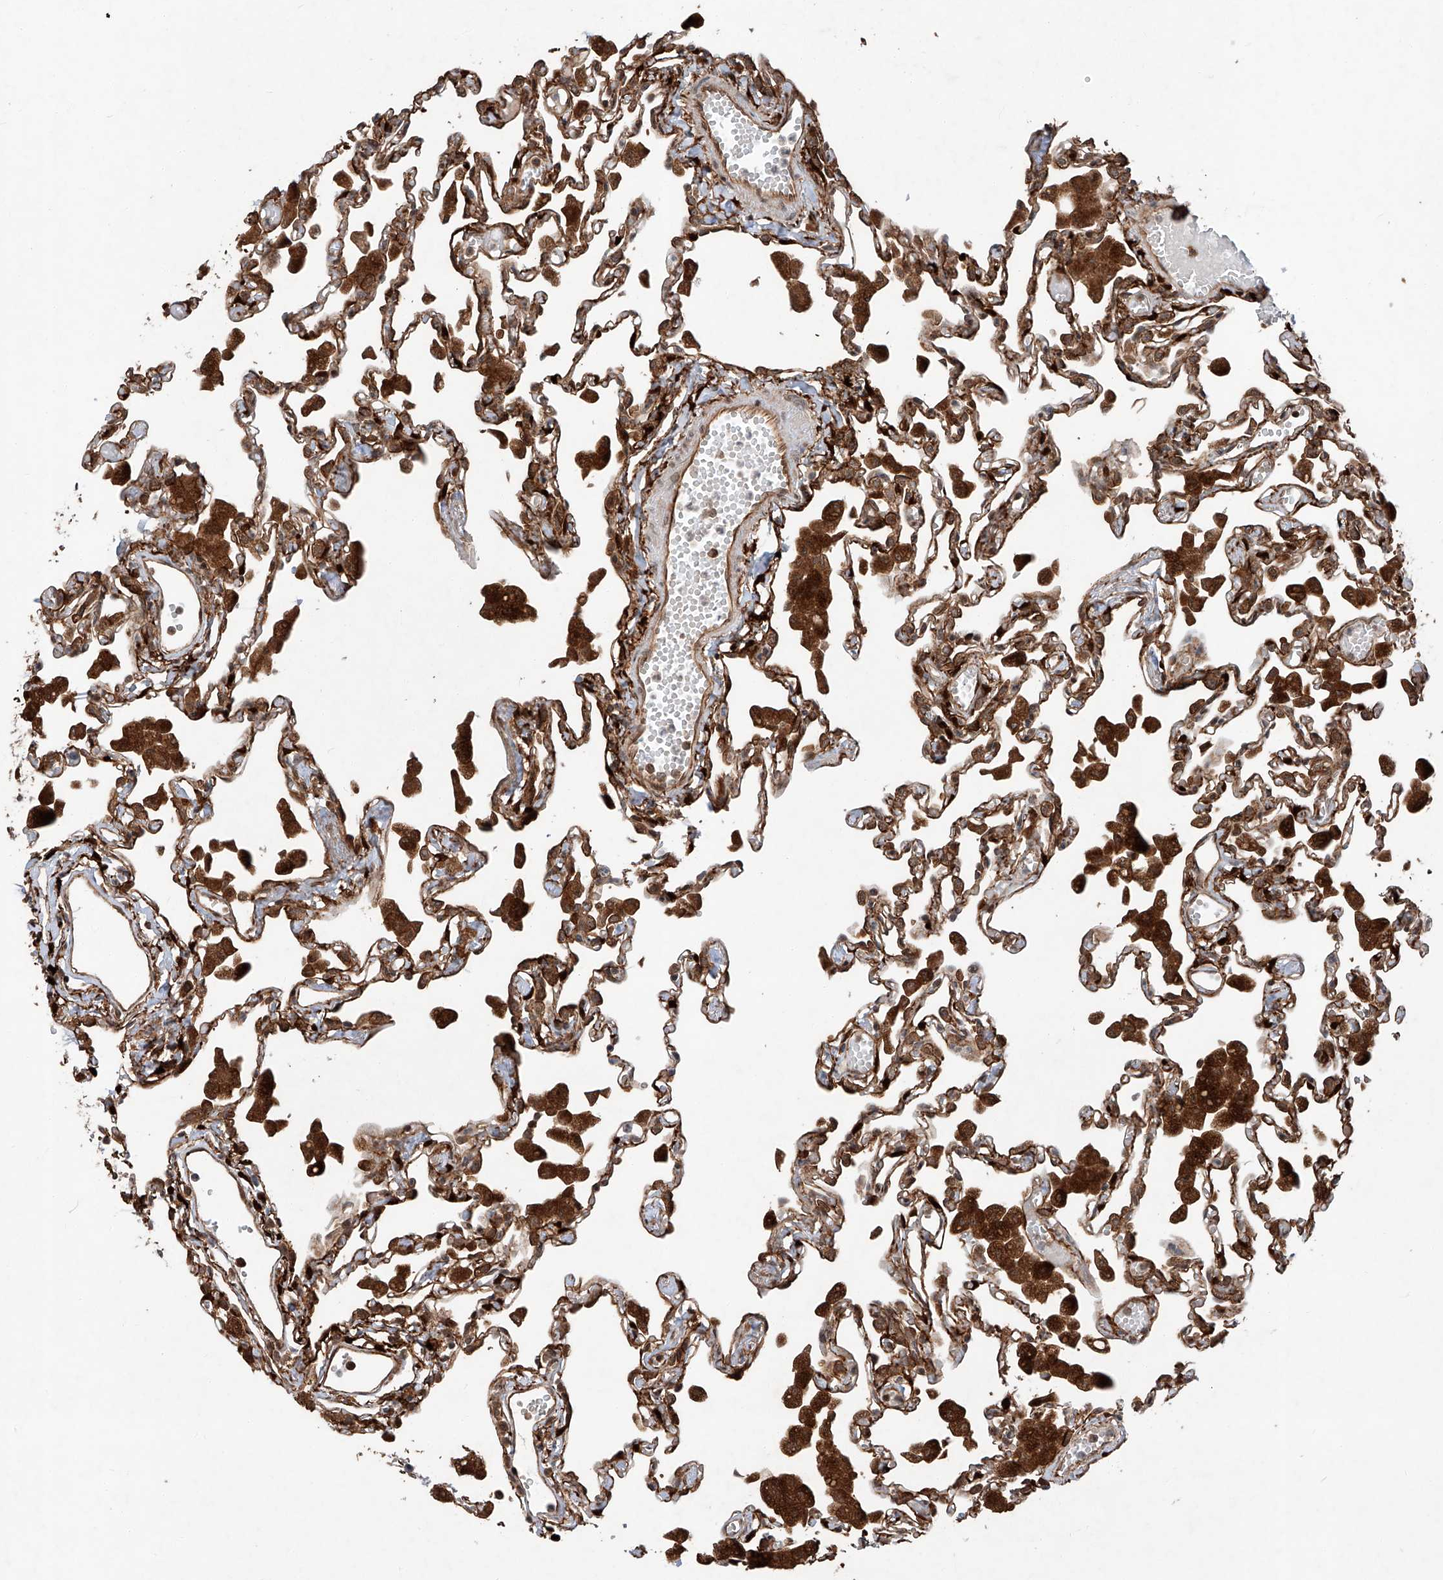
{"staining": {"intensity": "strong", "quantity": ">75%", "location": "cytoplasmic/membranous"}, "tissue": "lung", "cell_type": "Alveolar cells", "image_type": "normal", "snomed": [{"axis": "morphology", "description": "Normal tissue, NOS"}, {"axis": "topography", "description": "Bronchus"}, {"axis": "topography", "description": "Lung"}], "caption": "High-power microscopy captured an immunohistochemistry (IHC) histopathology image of unremarkable lung, revealing strong cytoplasmic/membranous expression in approximately >75% of alveolar cells.", "gene": "ZFP28", "patient": {"sex": "female", "age": 49}}